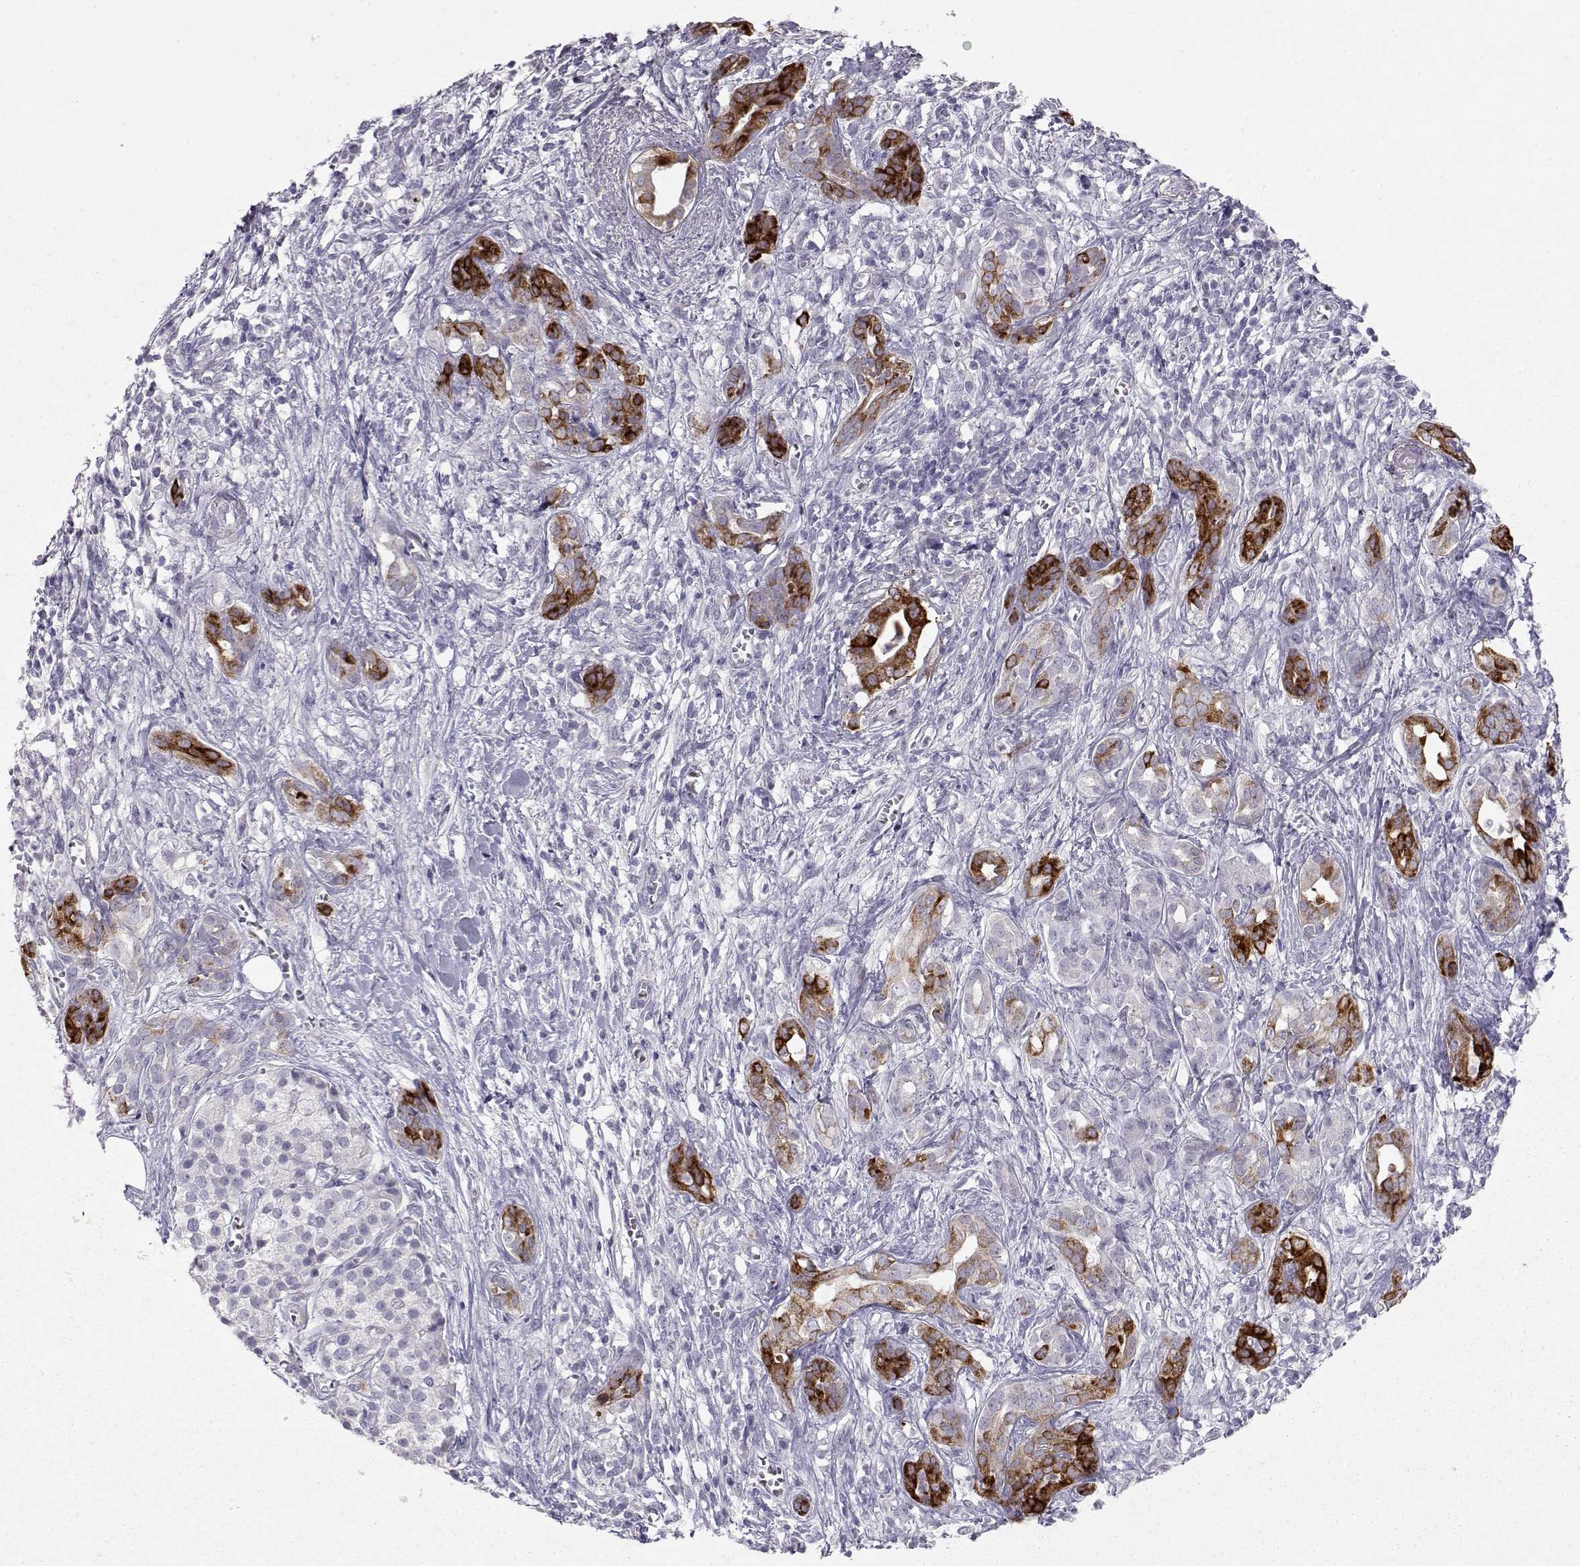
{"staining": {"intensity": "strong", "quantity": "25%-75%", "location": "cytoplasmic/membranous"}, "tissue": "pancreatic cancer", "cell_type": "Tumor cells", "image_type": "cancer", "snomed": [{"axis": "morphology", "description": "Adenocarcinoma, NOS"}, {"axis": "topography", "description": "Pancreas"}], "caption": "There is high levels of strong cytoplasmic/membranous expression in tumor cells of pancreatic cancer (adenocarcinoma), as demonstrated by immunohistochemical staining (brown color).", "gene": "LAMB3", "patient": {"sex": "male", "age": 61}}